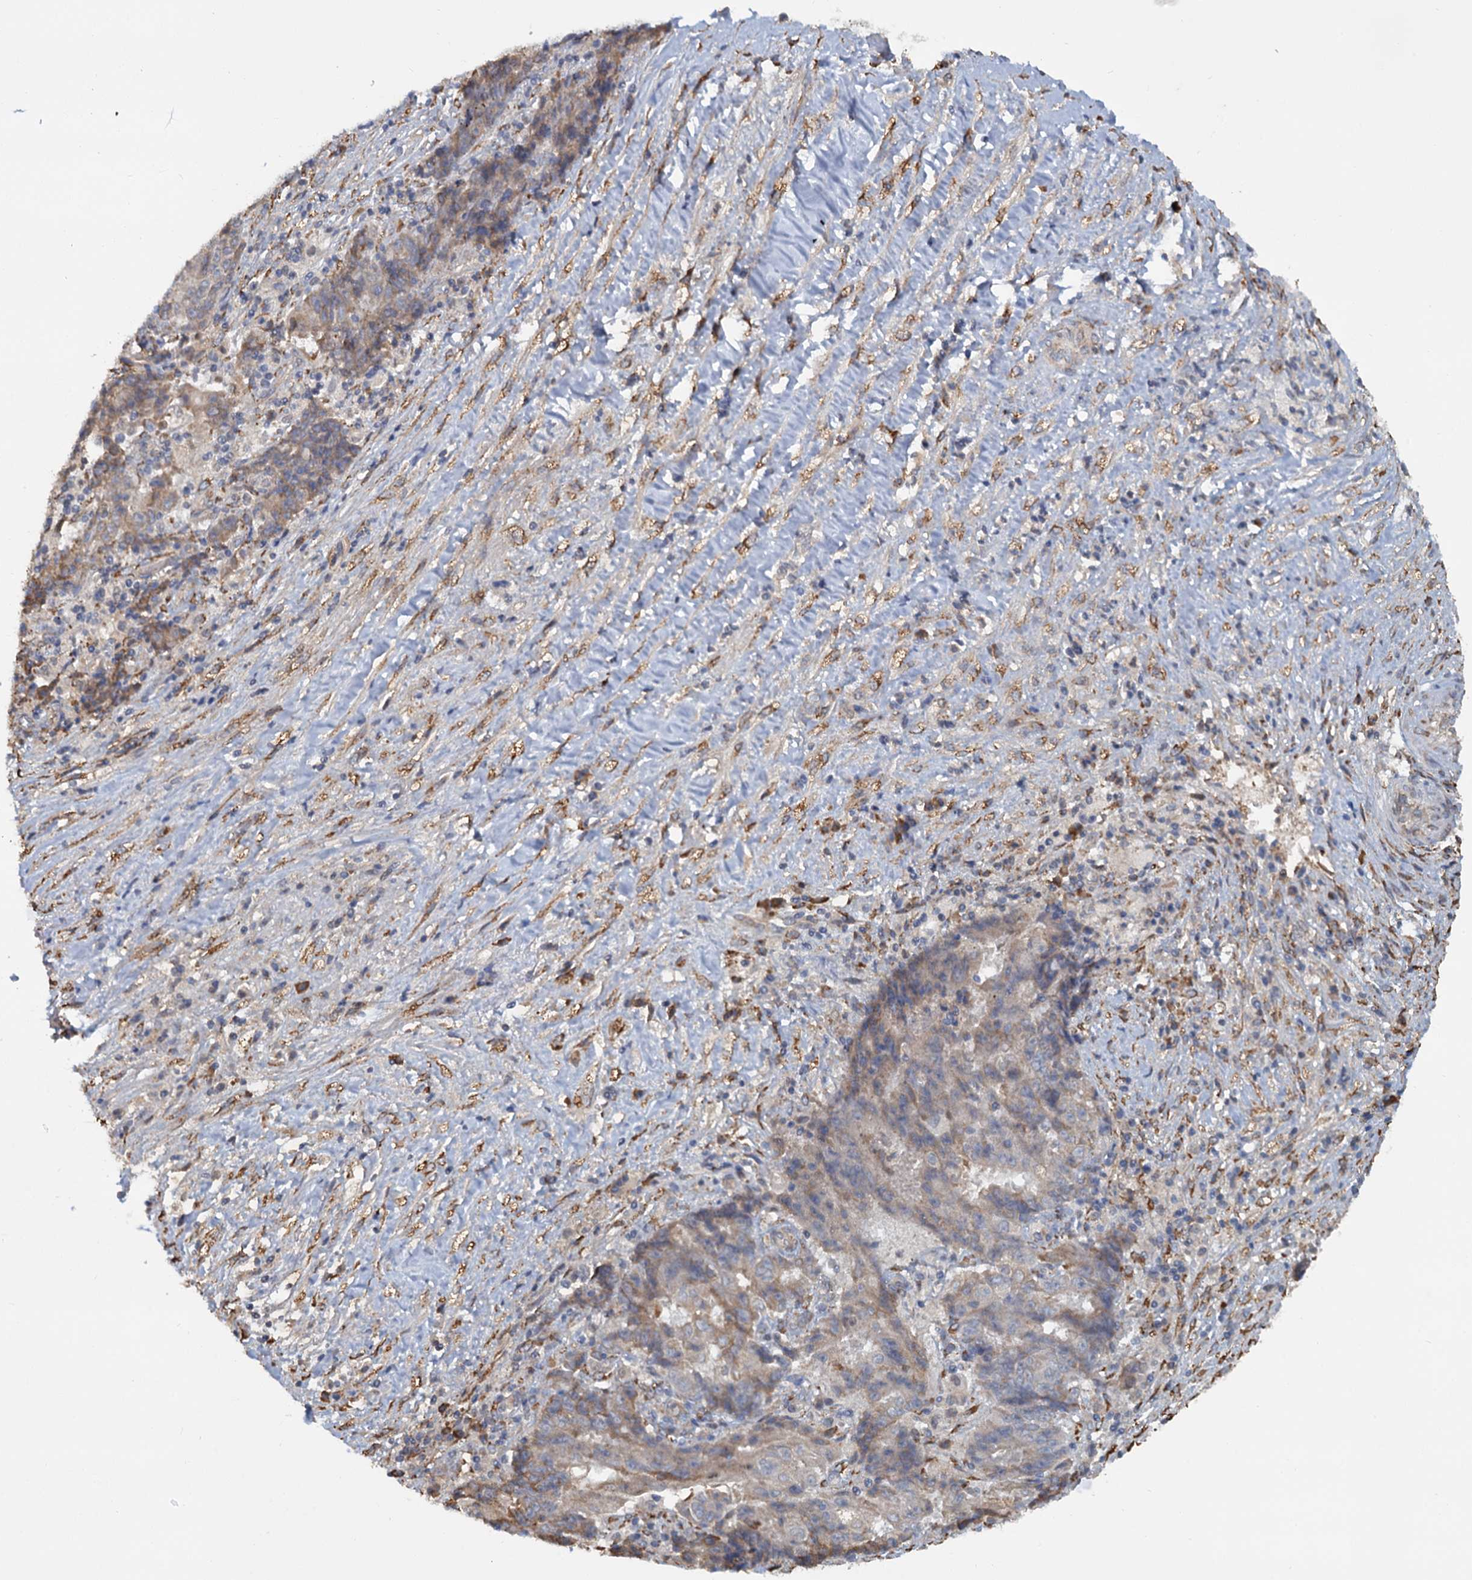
{"staining": {"intensity": "weak", "quantity": ">75%", "location": "cytoplasmic/membranous"}, "tissue": "ovarian cancer", "cell_type": "Tumor cells", "image_type": "cancer", "snomed": [{"axis": "morphology", "description": "Carcinoma, endometroid"}, {"axis": "topography", "description": "Ovary"}], "caption": "Immunohistochemistry (IHC) image of neoplastic tissue: human endometroid carcinoma (ovarian) stained using IHC shows low levels of weak protein expression localized specifically in the cytoplasmic/membranous of tumor cells, appearing as a cytoplasmic/membranous brown color.", "gene": "LRRC51", "patient": {"sex": "female", "age": 42}}